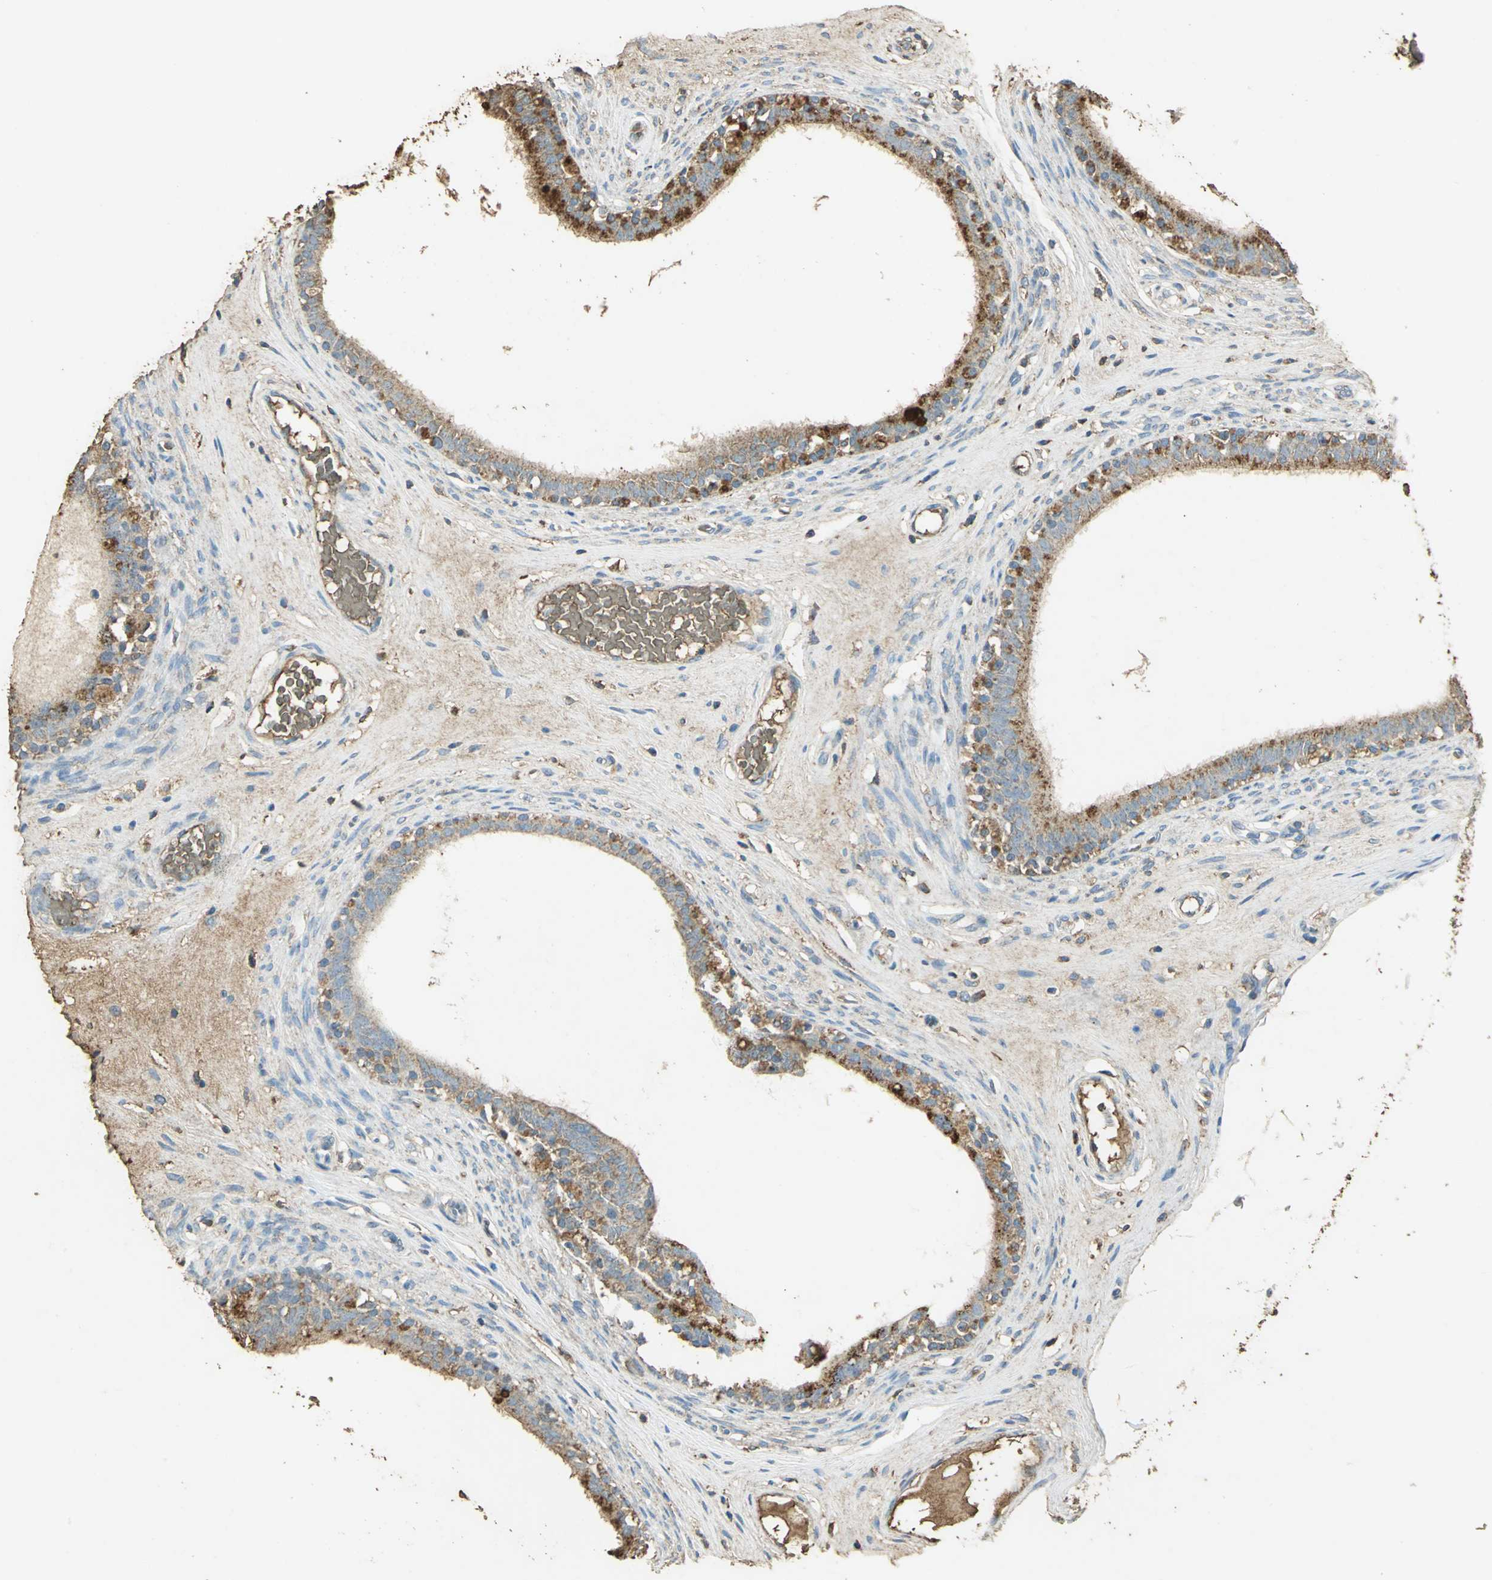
{"staining": {"intensity": "strong", "quantity": ">75%", "location": "cytoplasmic/membranous"}, "tissue": "epididymis", "cell_type": "Glandular cells", "image_type": "normal", "snomed": [{"axis": "morphology", "description": "Normal tissue, NOS"}, {"axis": "morphology", "description": "Inflammation, NOS"}, {"axis": "topography", "description": "Epididymis"}], "caption": "IHC micrograph of normal epididymis stained for a protein (brown), which displays high levels of strong cytoplasmic/membranous positivity in approximately >75% of glandular cells.", "gene": "TRAPPC2", "patient": {"sex": "male", "age": 84}}